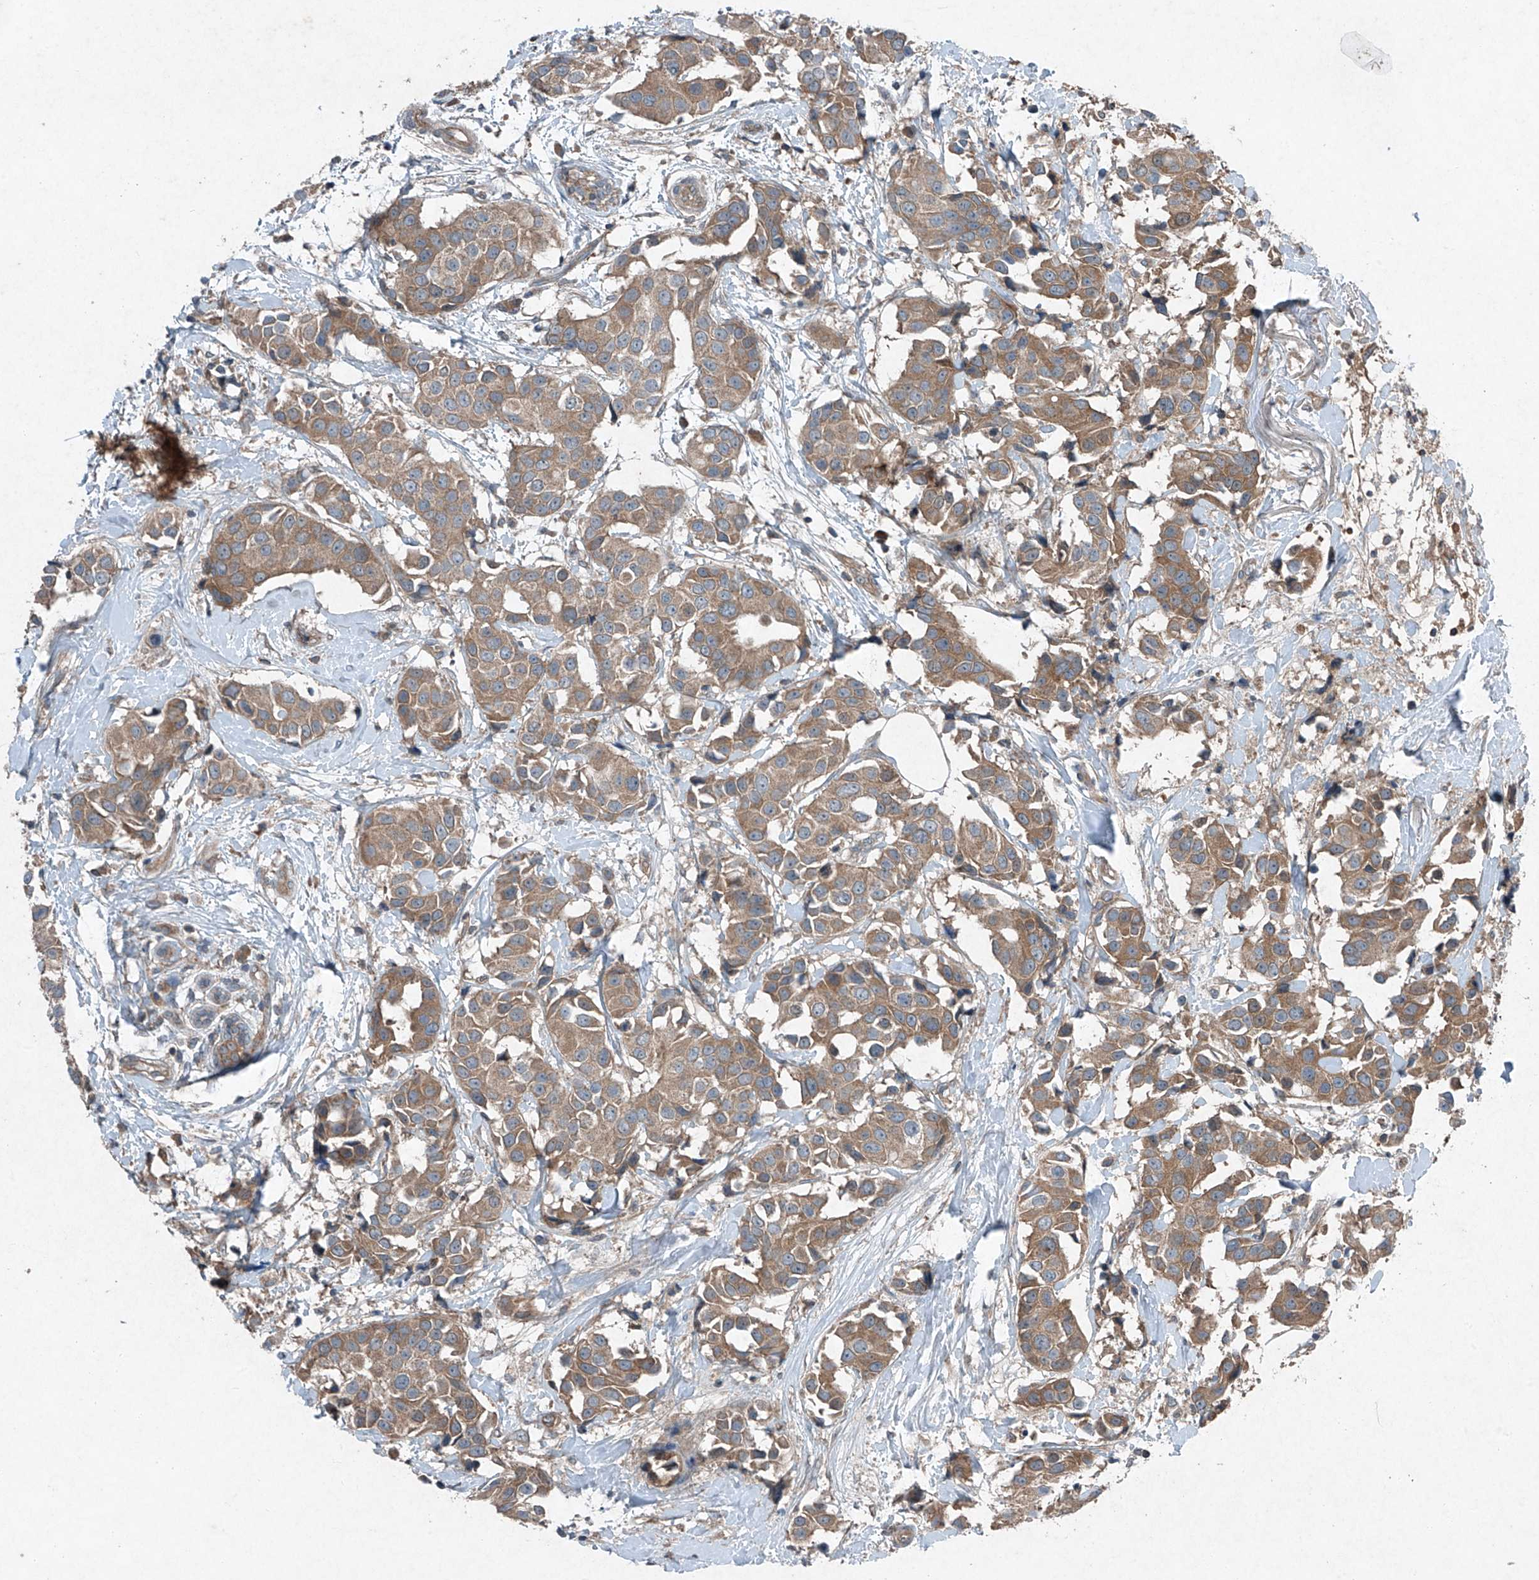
{"staining": {"intensity": "moderate", "quantity": ">75%", "location": "cytoplasmic/membranous"}, "tissue": "breast cancer", "cell_type": "Tumor cells", "image_type": "cancer", "snomed": [{"axis": "morphology", "description": "Normal tissue, NOS"}, {"axis": "morphology", "description": "Duct carcinoma"}, {"axis": "topography", "description": "Breast"}], "caption": "A high-resolution histopathology image shows IHC staining of breast cancer (invasive ductal carcinoma), which shows moderate cytoplasmic/membranous positivity in about >75% of tumor cells.", "gene": "FOXRED2", "patient": {"sex": "female", "age": 39}}